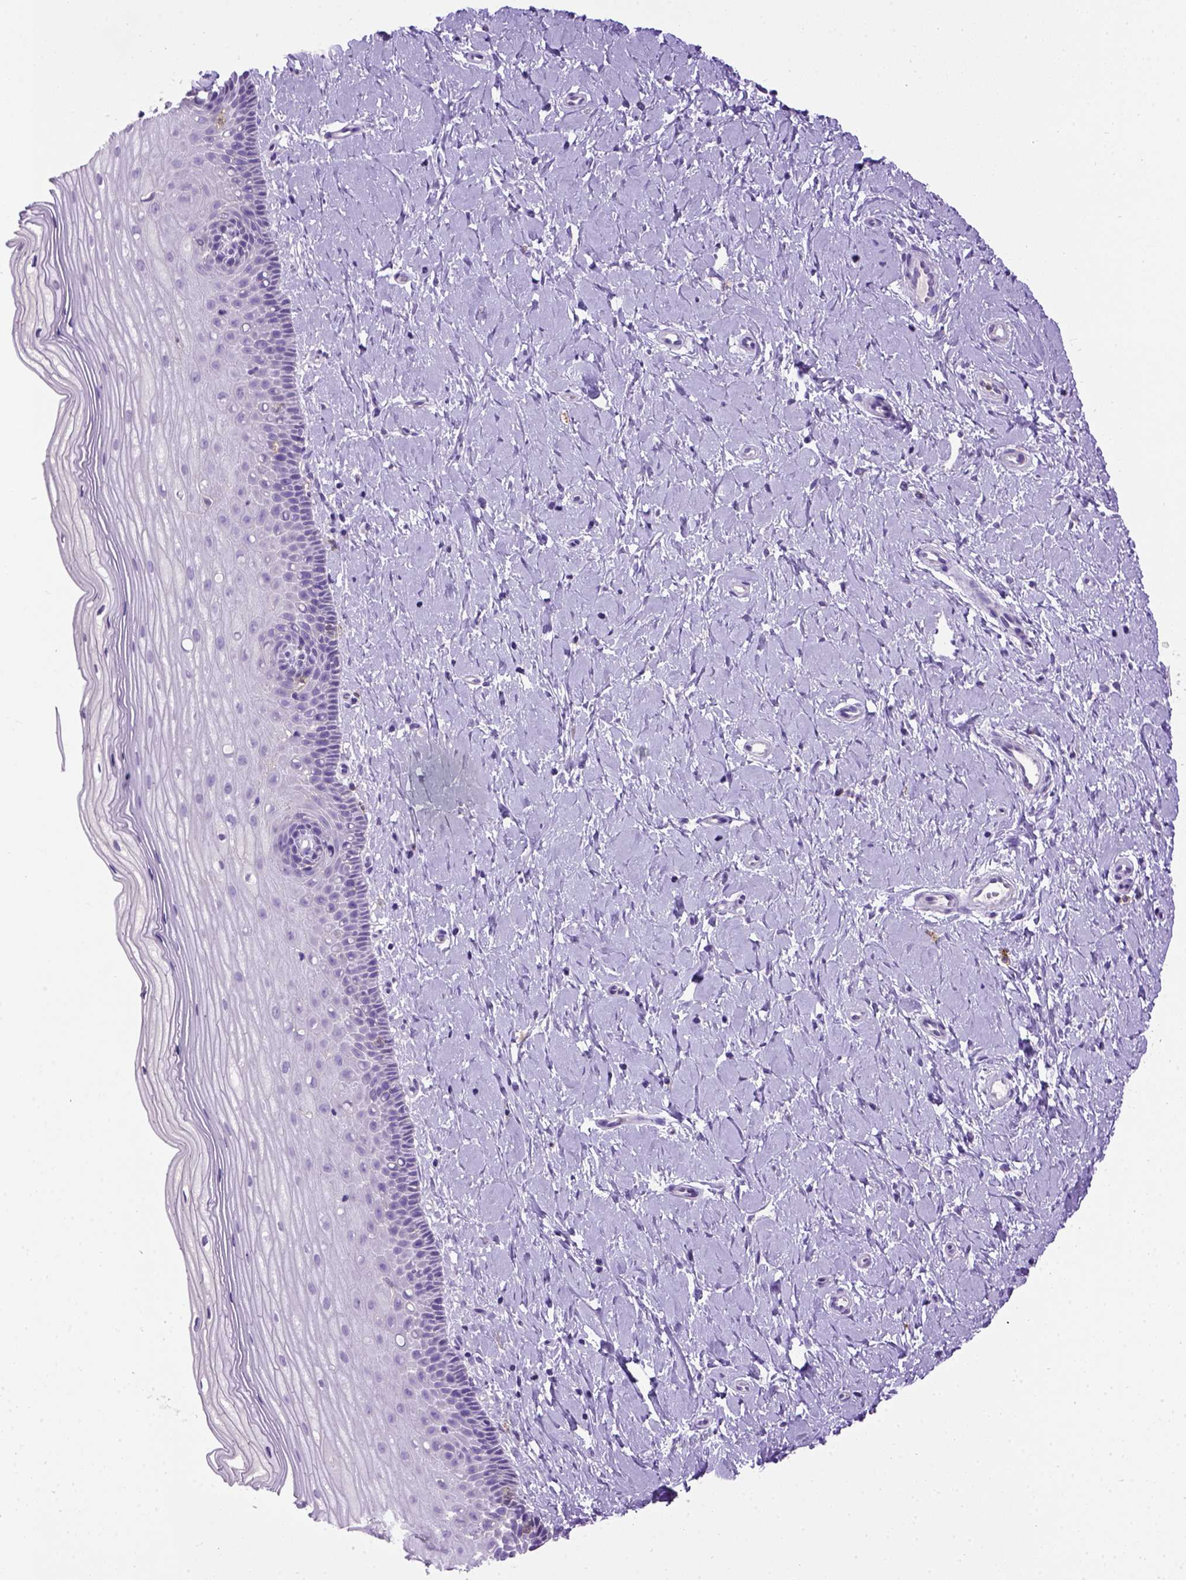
{"staining": {"intensity": "negative", "quantity": "none", "location": "none"}, "tissue": "cervix", "cell_type": "Glandular cells", "image_type": "normal", "snomed": [{"axis": "morphology", "description": "Normal tissue, NOS"}, {"axis": "topography", "description": "Cervix"}], "caption": "The micrograph demonstrates no staining of glandular cells in normal cervix.", "gene": "ITGAX", "patient": {"sex": "female", "age": 37}}